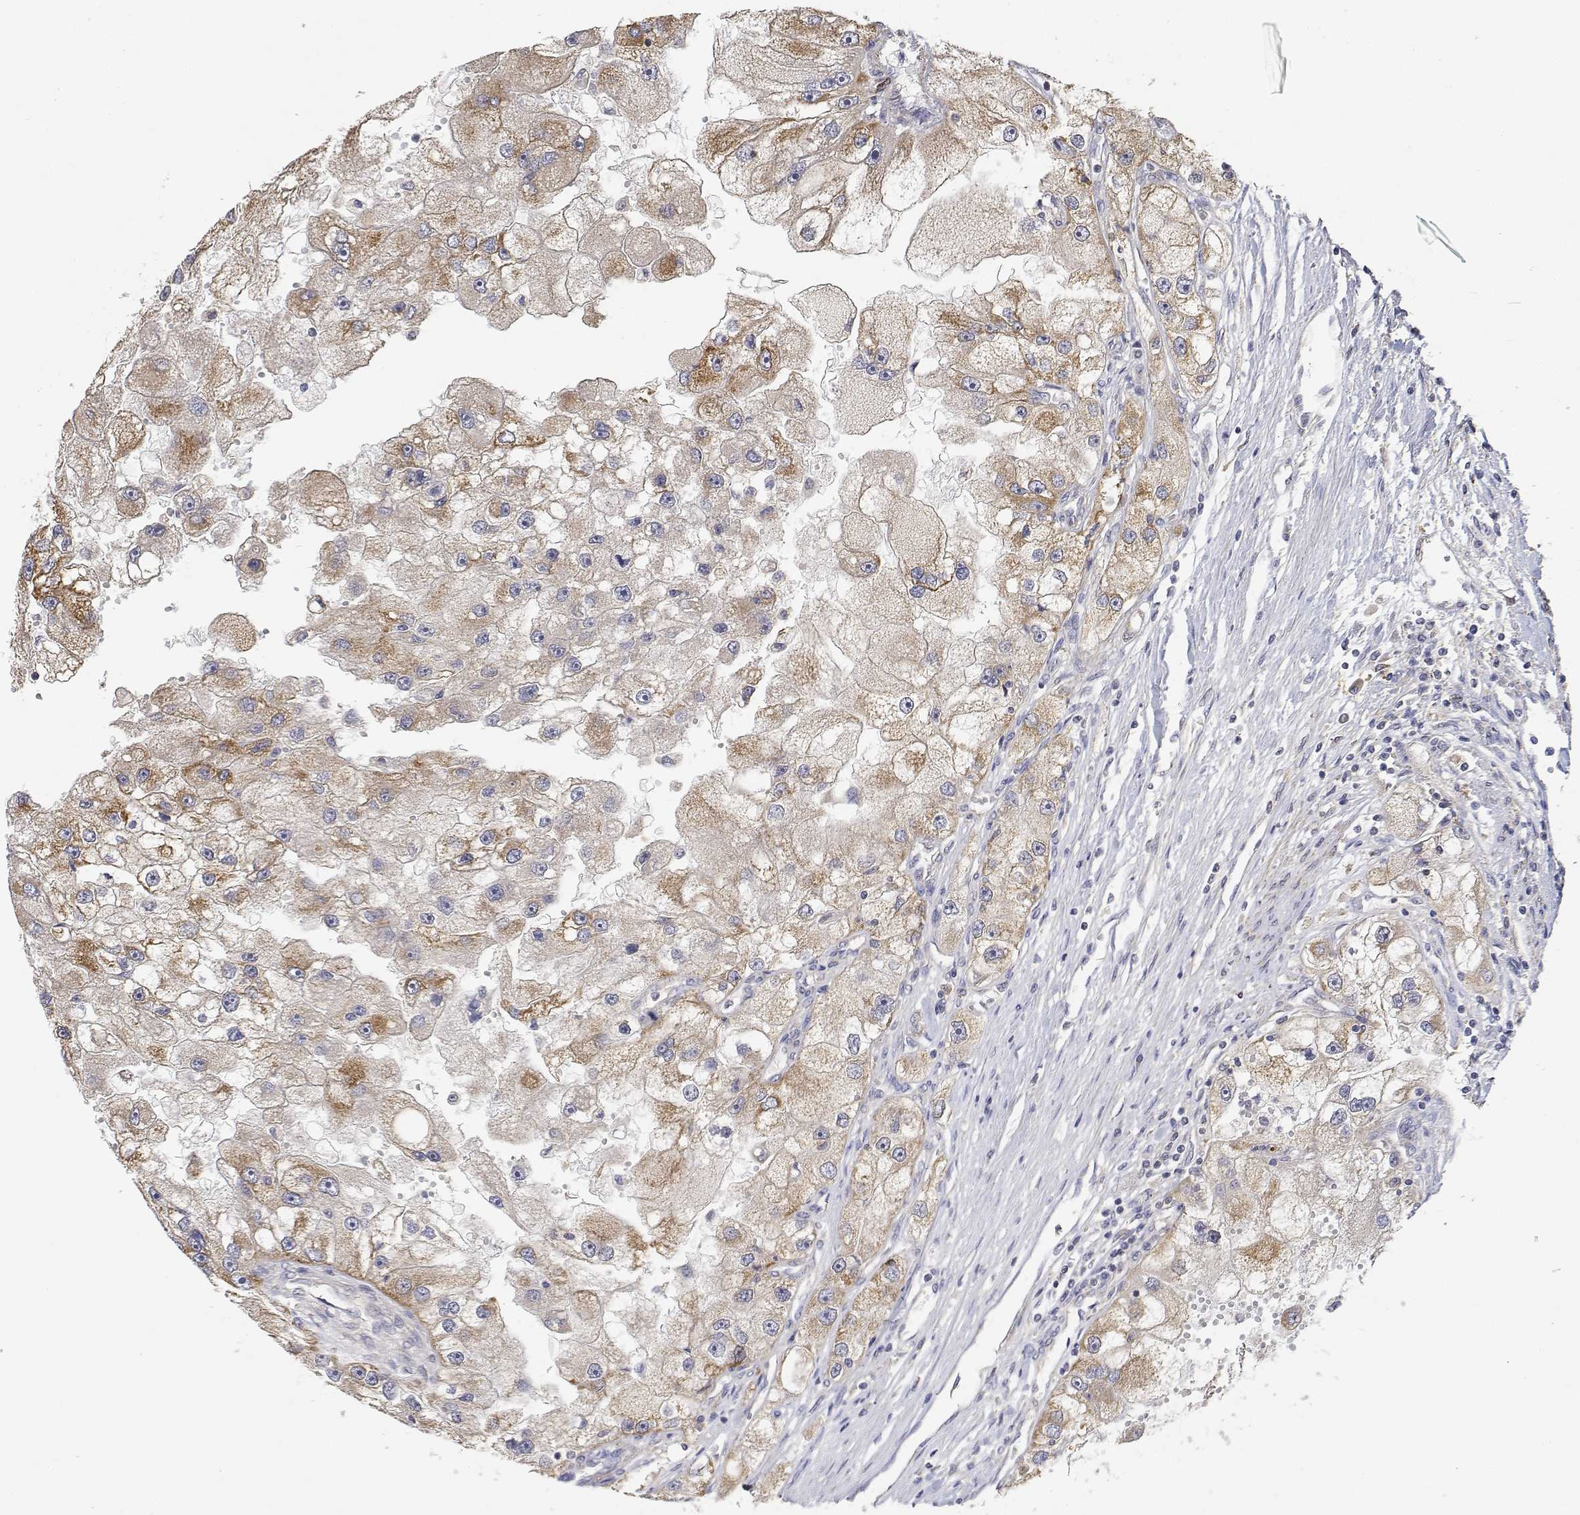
{"staining": {"intensity": "weak", "quantity": ">75%", "location": "cytoplasmic/membranous"}, "tissue": "renal cancer", "cell_type": "Tumor cells", "image_type": "cancer", "snomed": [{"axis": "morphology", "description": "Adenocarcinoma, NOS"}, {"axis": "topography", "description": "Kidney"}], "caption": "Immunohistochemistry (IHC) photomicrograph of neoplastic tissue: human renal cancer stained using immunohistochemistry reveals low levels of weak protein expression localized specifically in the cytoplasmic/membranous of tumor cells, appearing as a cytoplasmic/membranous brown color.", "gene": "LONRF3", "patient": {"sex": "male", "age": 63}}